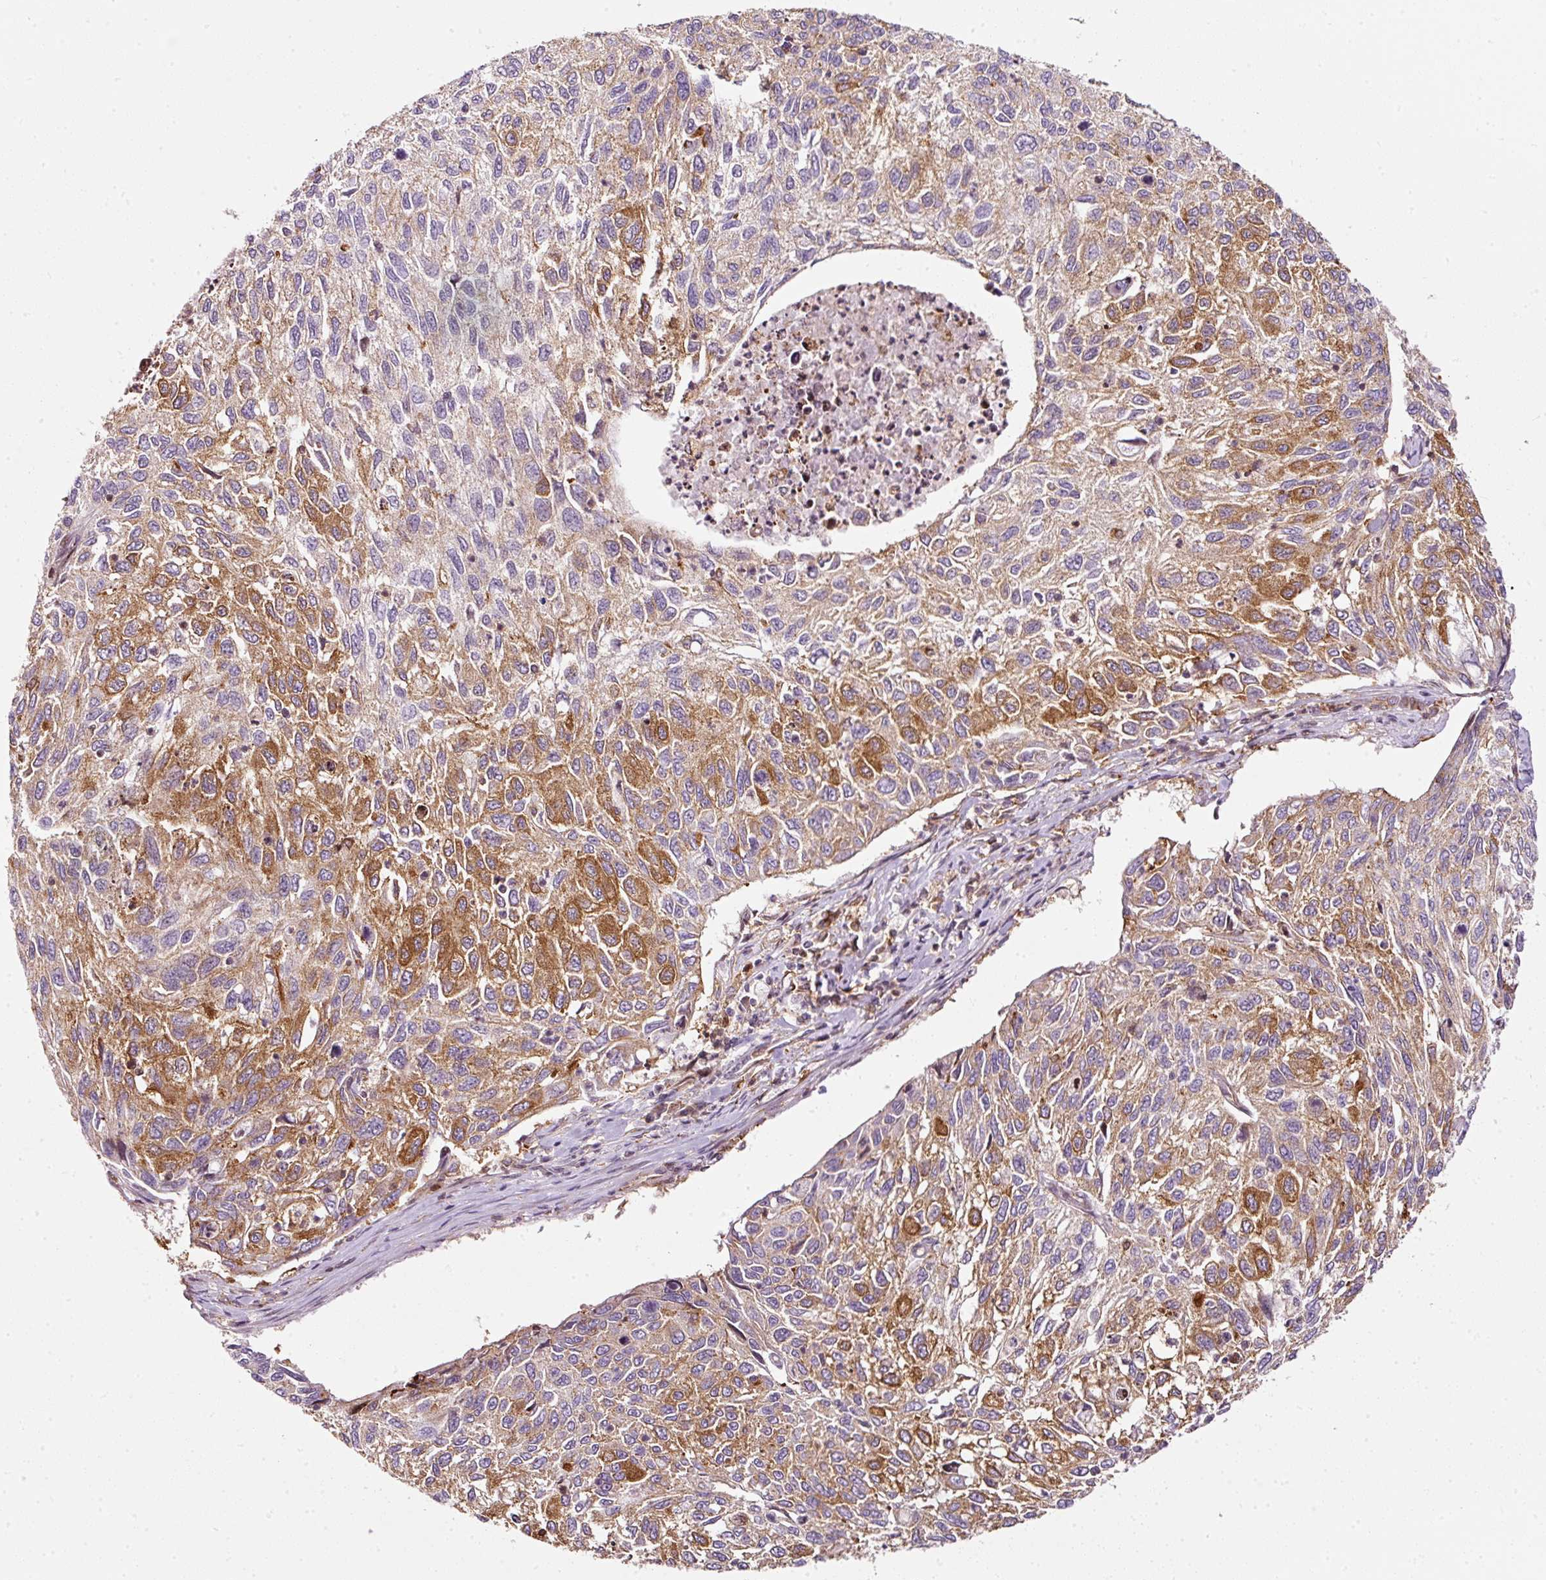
{"staining": {"intensity": "moderate", "quantity": "25%-75%", "location": "cytoplasmic/membranous"}, "tissue": "cervical cancer", "cell_type": "Tumor cells", "image_type": "cancer", "snomed": [{"axis": "morphology", "description": "Squamous cell carcinoma, NOS"}, {"axis": "topography", "description": "Cervix"}], "caption": "Protein analysis of cervical cancer tissue displays moderate cytoplasmic/membranous positivity in about 25%-75% of tumor cells.", "gene": "SCNM1", "patient": {"sex": "female", "age": 70}}